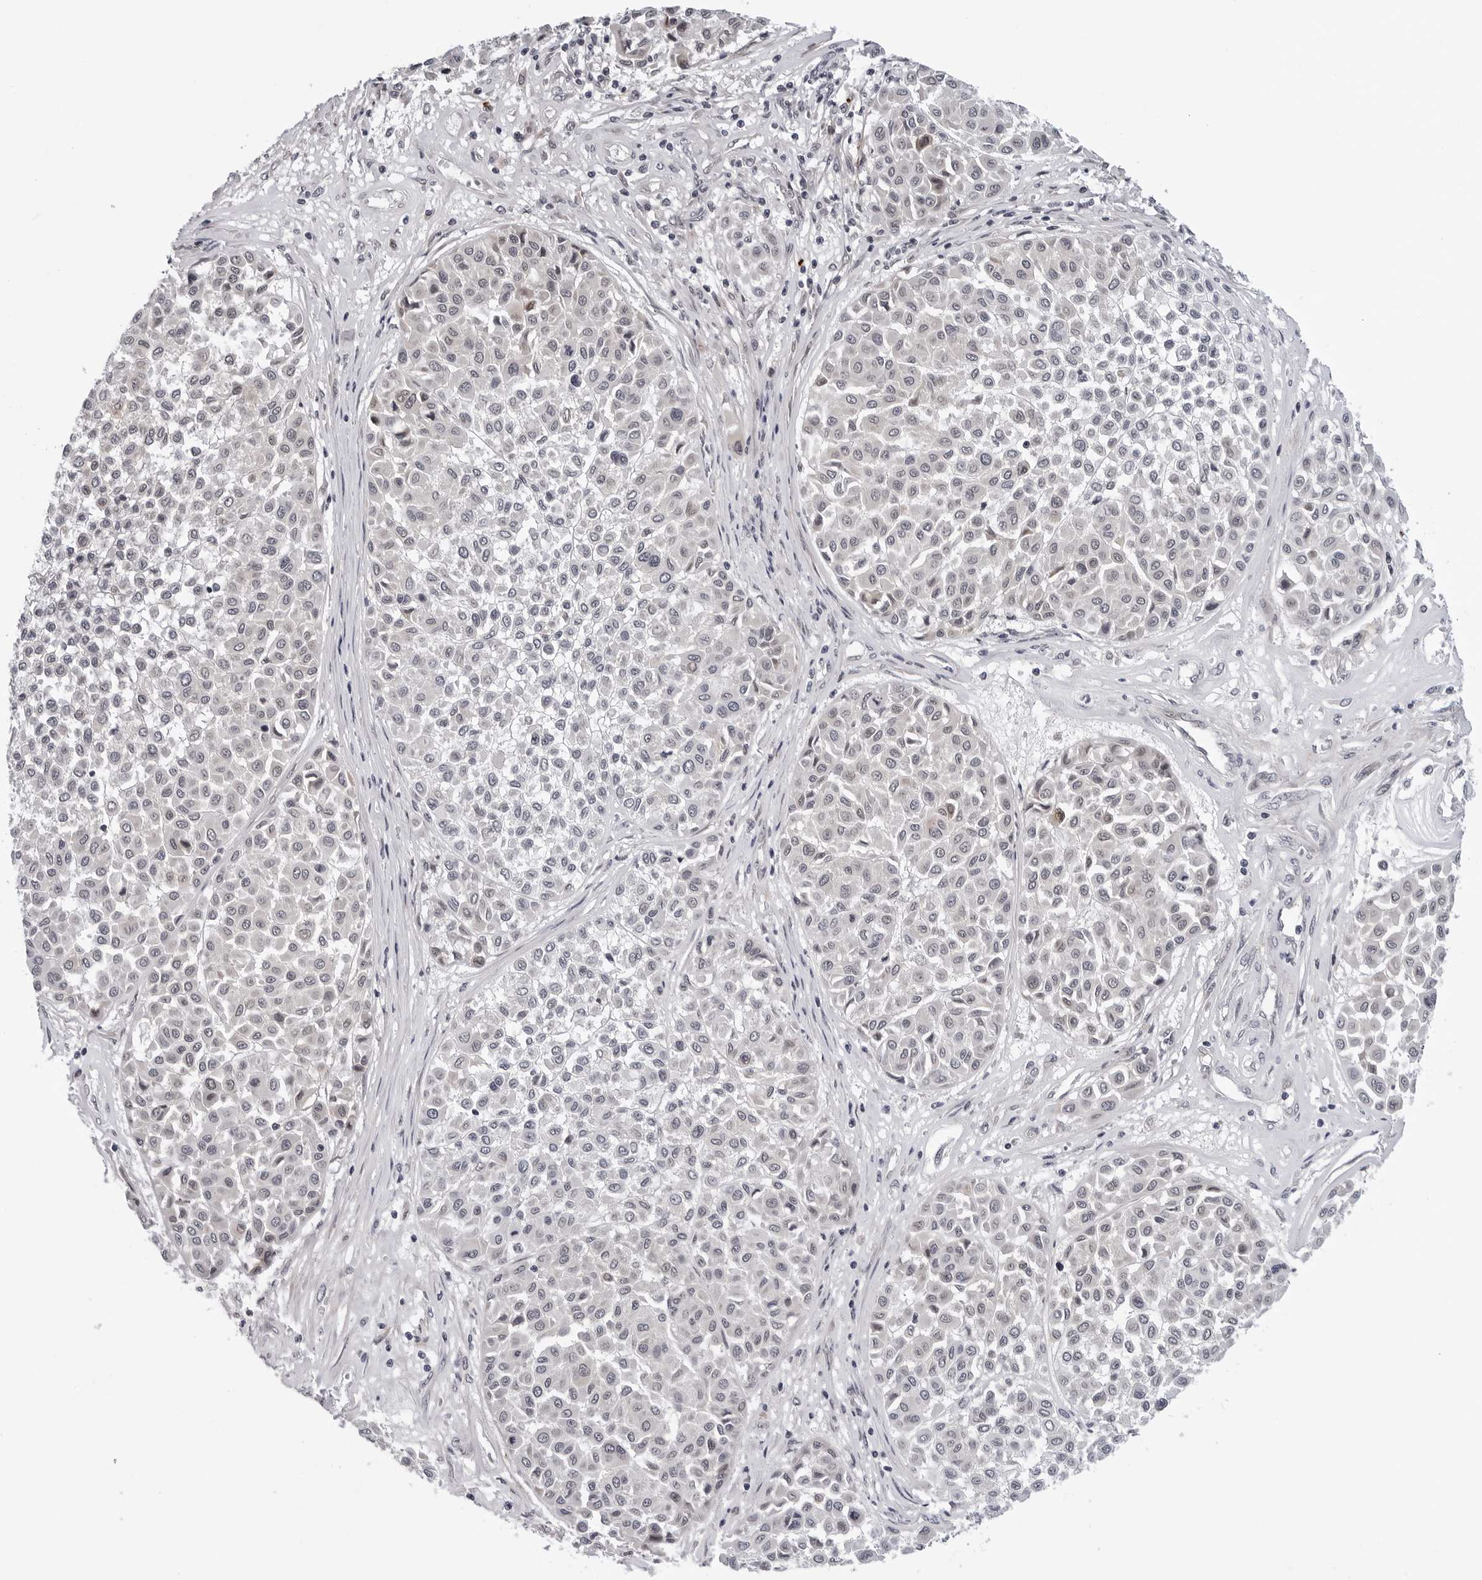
{"staining": {"intensity": "negative", "quantity": "none", "location": "none"}, "tissue": "melanoma", "cell_type": "Tumor cells", "image_type": "cancer", "snomed": [{"axis": "morphology", "description": "Malignant melanoma, Metastatic site"}, {"axis": "topography", "description": "Soft tissue"}], "caption": "Protein analysis of melanoma shows no significant staining in tumor cells.", "gene": "KIAA1614", "patient": {"sex": "male", "age": 41}}